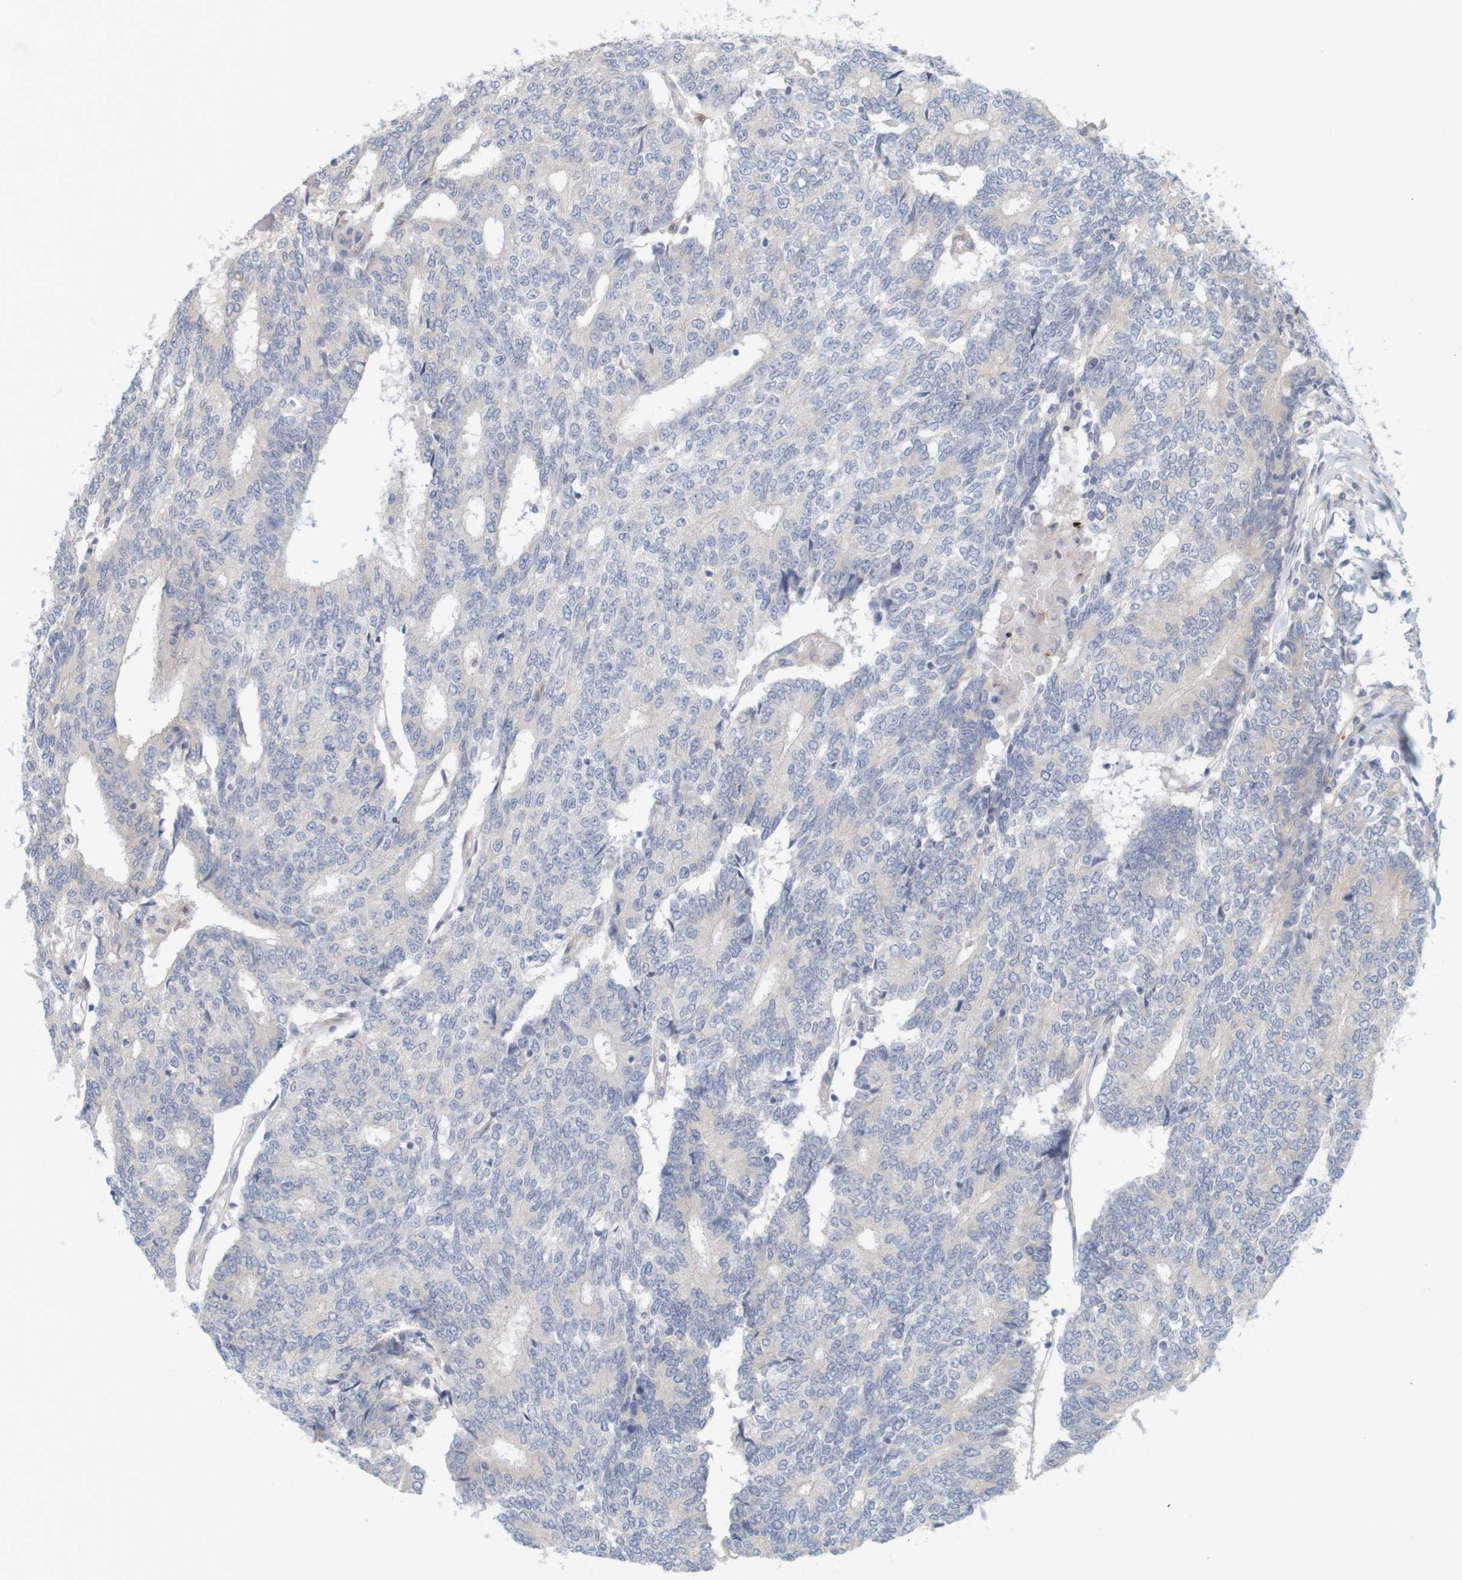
{"staining": {"intensity": "negative", "quantity": "none", "location": "none"}, "tissue": "prostate cancer", "cell_type": "Tumor cells", "image_type": "cancer", "snomed": [{"axis": "morphology", "description": "Normal tissue, NOS"}, {"axis": "morphology", "description": "Adenocarcinoma, High grade"}, {"axis": "topography", "description": "Prostate"}, {"axis": "topography", "description": "Seminal veicle"}], "caption": "A high-resolution histopathology image shows immunohistochemistry staining of high-grade adenocarcinoma (prostate), which demonstrates no significant staining in tumor cells. (Stains: DAB (3,3'-diaminobenzidine) immunohistochemistry (IHC) with hematoxylin counter stain, Microscopy: brightfield microscopy at high magnification).", "gene": "KRT23", "patient": {"sex": "male", "age": 55}}